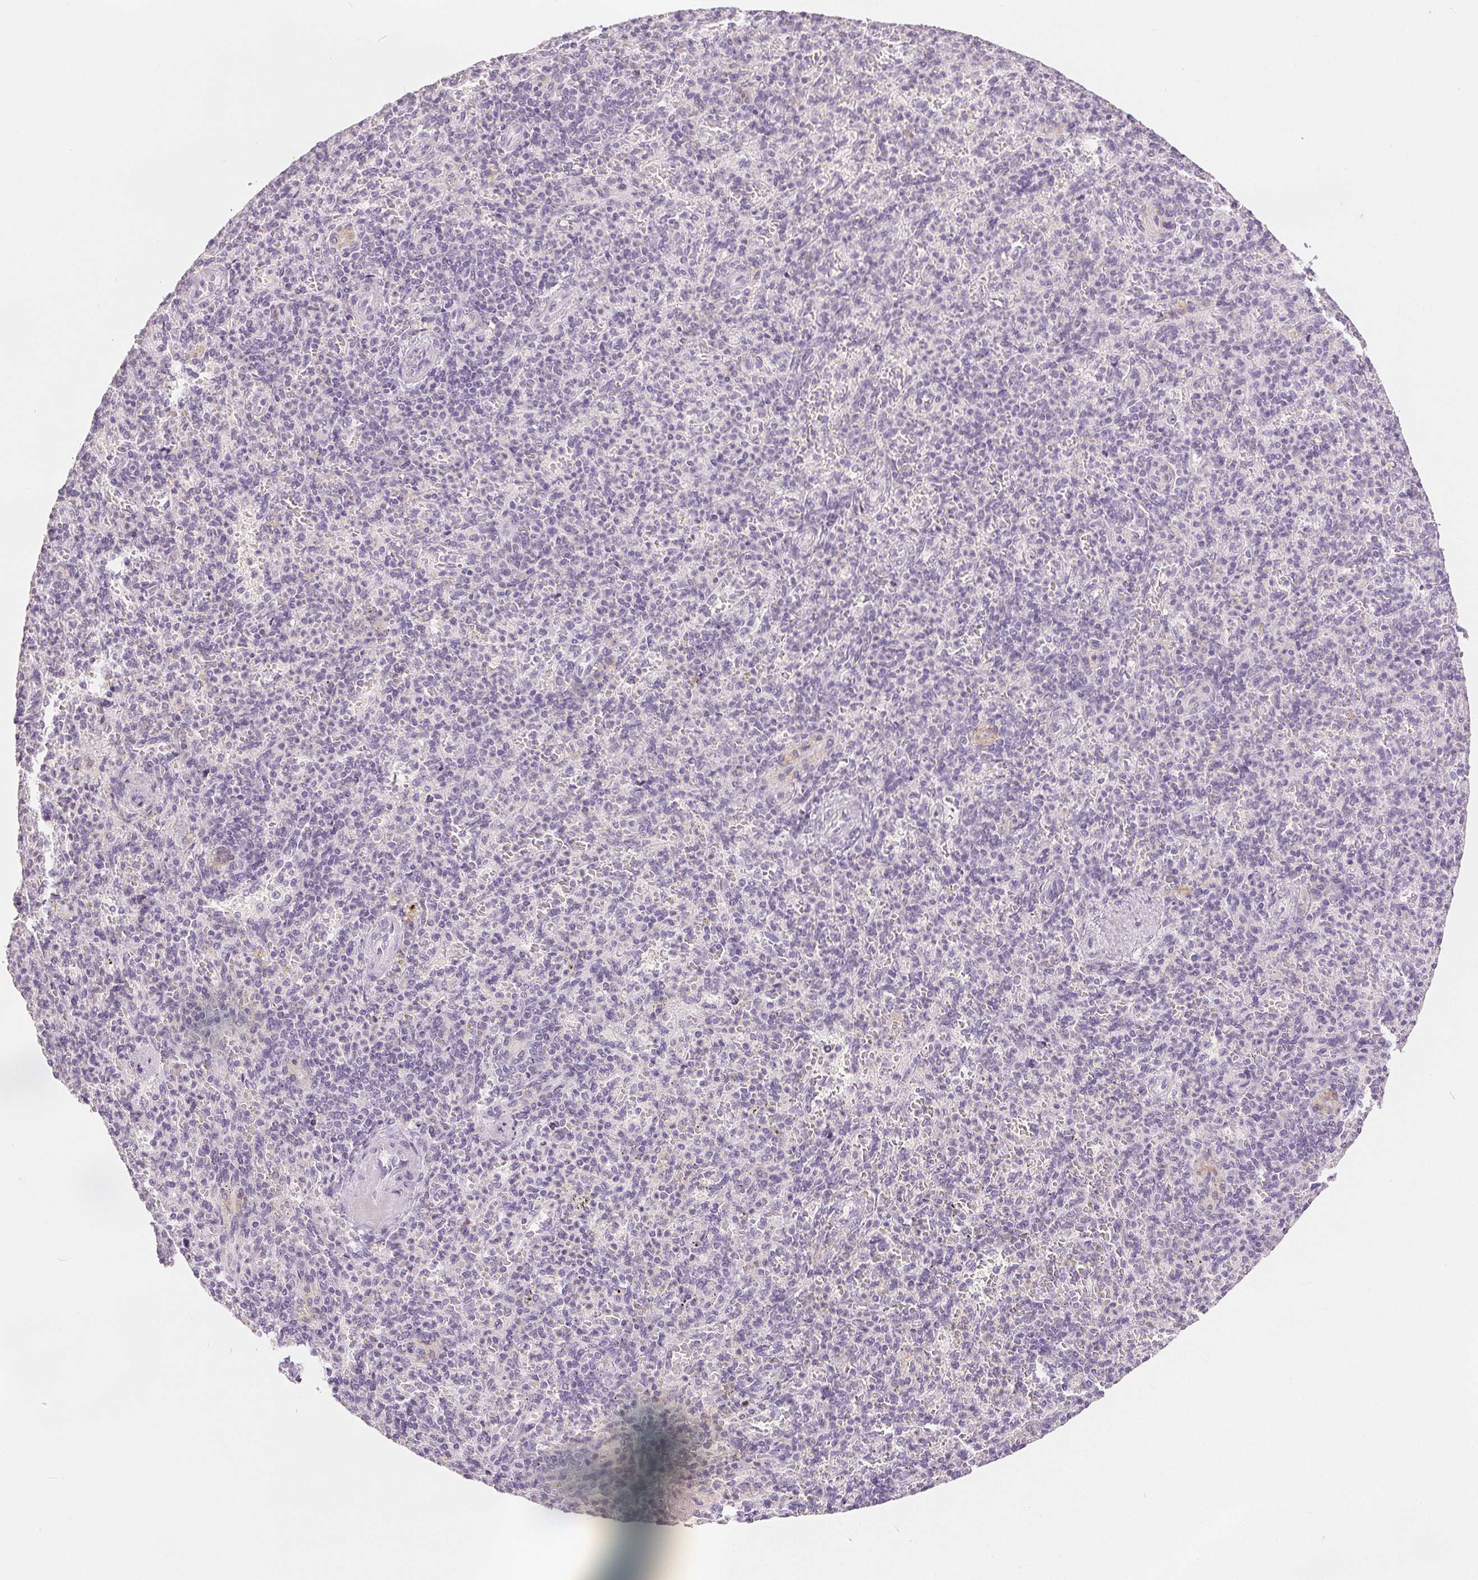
{"staining": {"intensity": "negative", "quantity": "none", "location": "none"}, "tissue": "spleen", "cell_type": "Cells in red pulp", "image_type": "normal", "snomed": [{"axis": "morphology", "description": "Normal tissue, NOS"}, {"axis": "topography", "description": "Spleen"}], "caption": "DAB (3,3'-diaminobenzidine) immunohistochemical staining of normal spleen demonstrates no significant expression in cells in red pulp. The staining was performed using DAB to visualize the protein expression in brown, while the nuclei were stained in blue with hematoxylin (Magnification: 20x).", "gene": "CA12", "patient": {"sex": "female", "age": 74}}